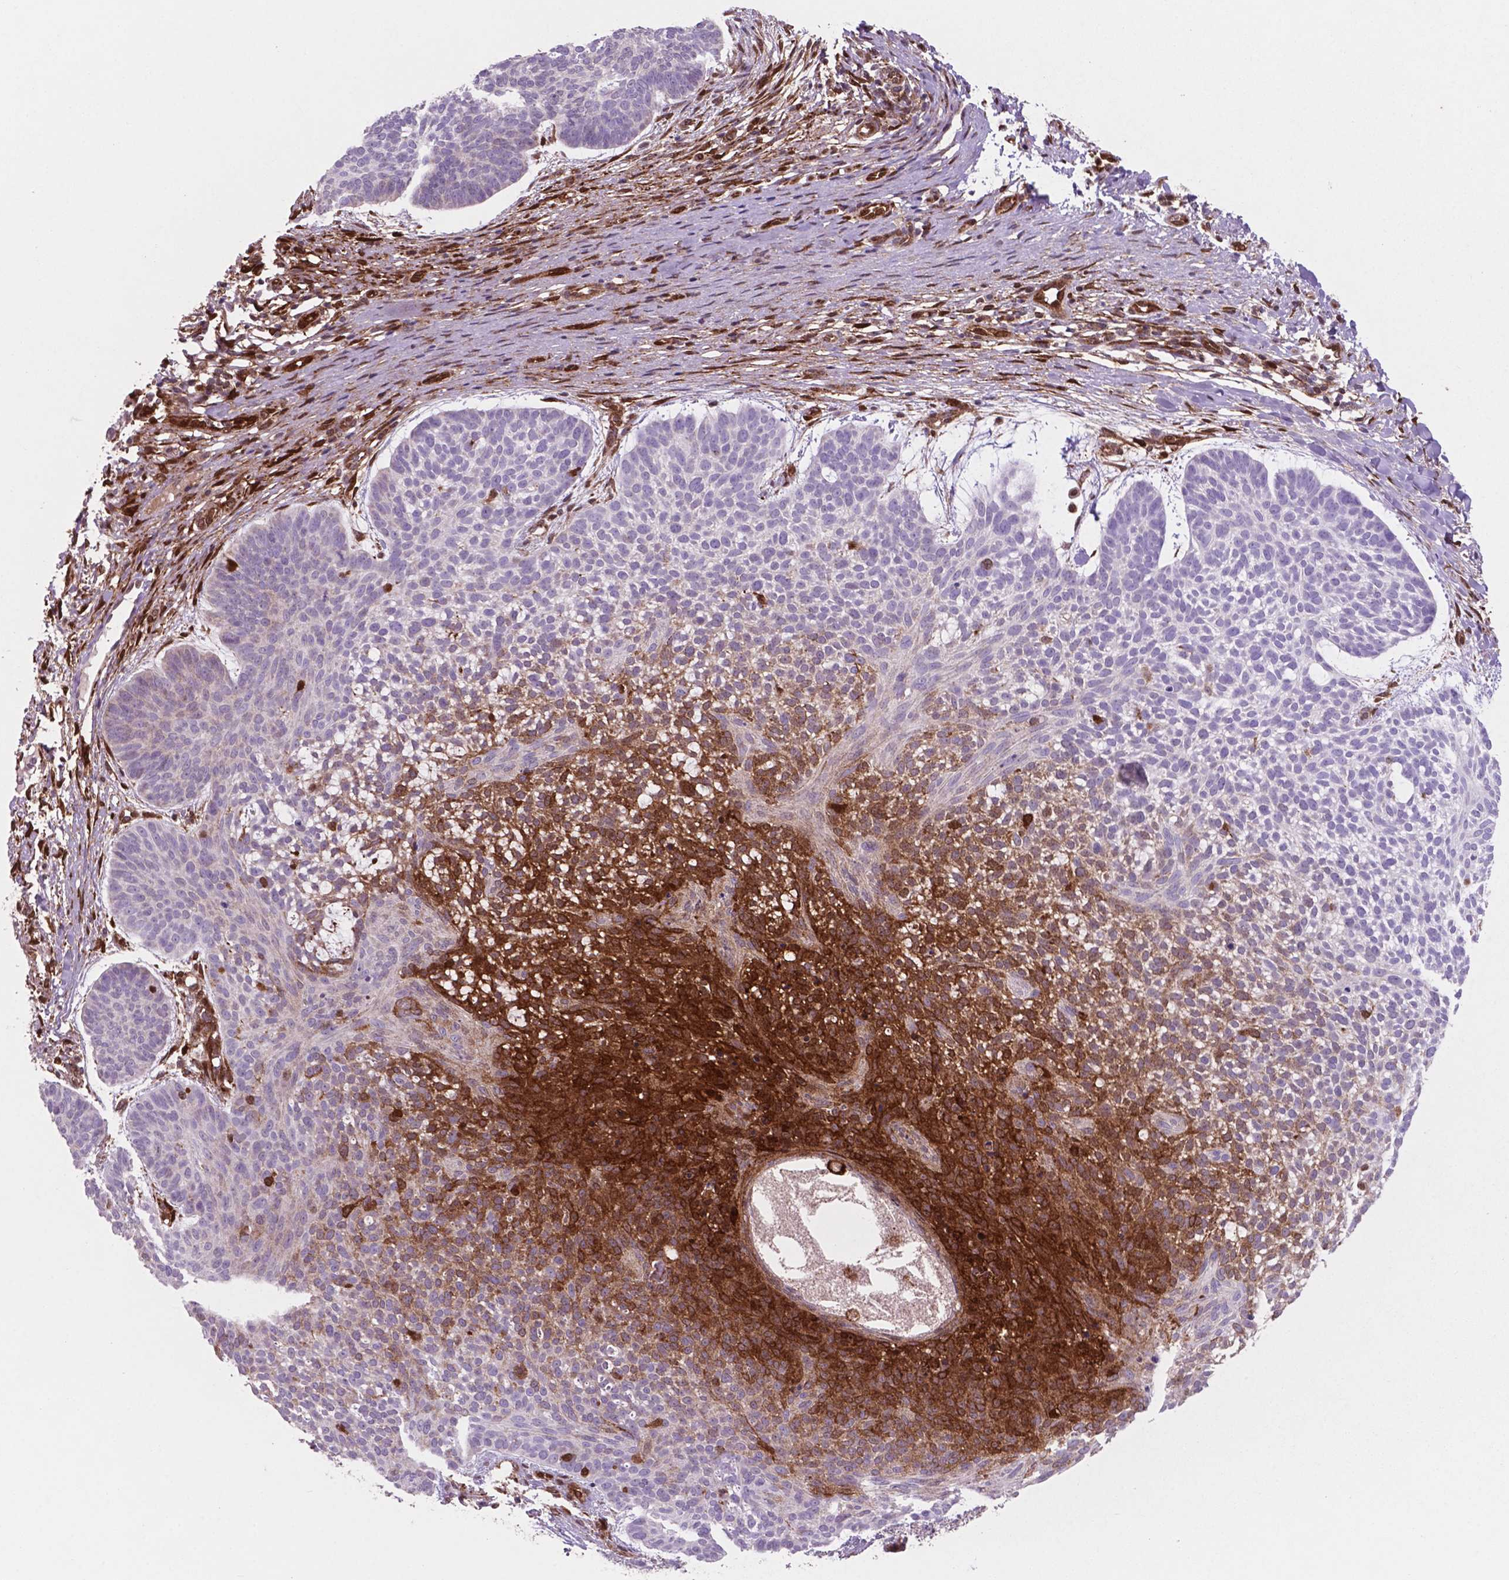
{"staining": {"intensity": "strong", "quantity": "<25%", "location": "cytoplasmic/membranous"}, "tissue": "skin cancer", "cell_type": "Tumor cells", "image_type": "cancer", "snomed": [{"axis": "morphology", "description": "Basal cell carcinoma"}, {"axis": "topography", "description": "Skin"}], "caption": "Immunohistochemistry histopathology image of human skin basal cell carcinoma stained for a protein (brown), which exhibits medium levels of strong cytoplasmic/membranous staining in approximately <25% of tumor cells.", "gene": "LDHA", "patient": {"sex": "male", "age": 64}}